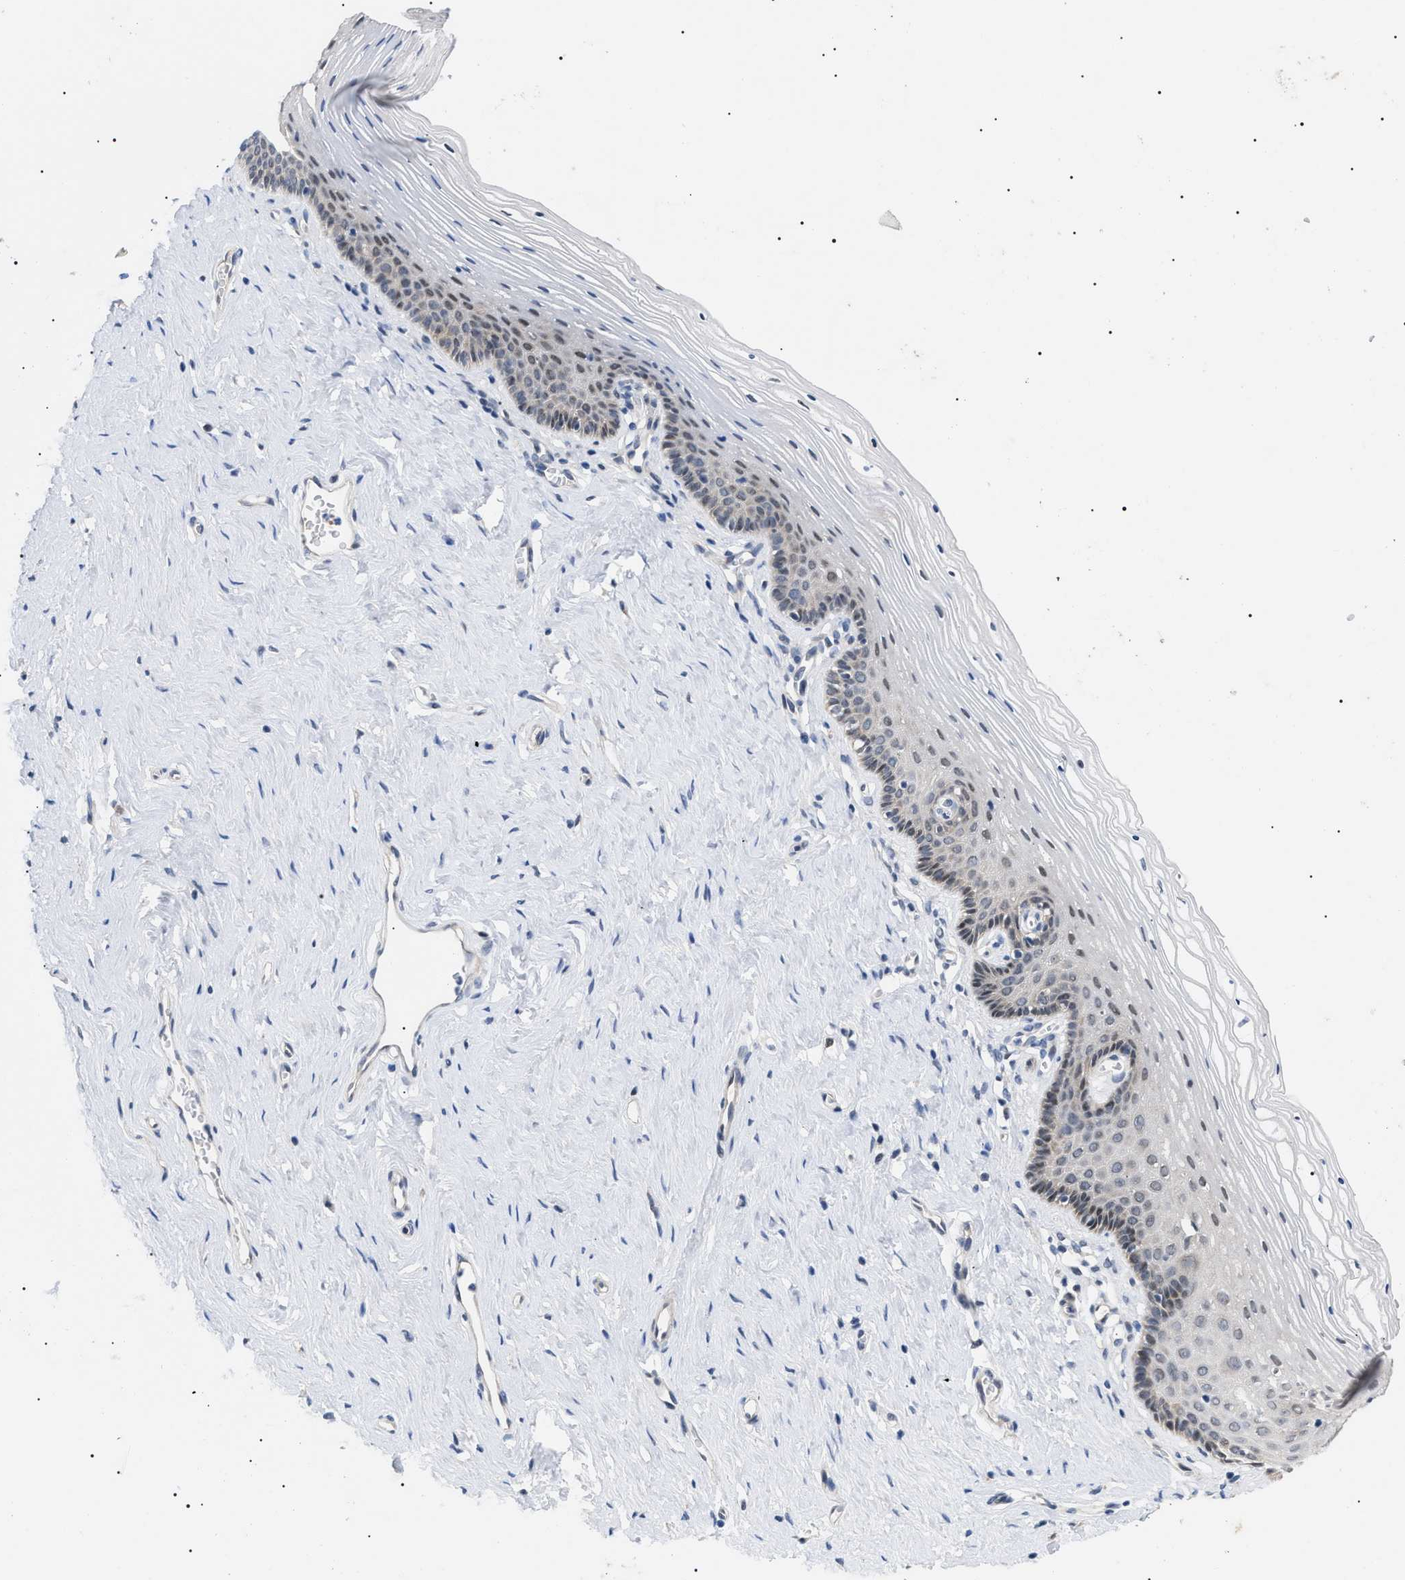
{"staining": {"intensity": "negative", "quantity": "none", "location": "none"}, "tissue": "vagina", "cell_type": "Squamous epithelial cells", "image_type": "normal", "snomed": [{"axis": "morphology", "description": "Normal tissue, NOS"}, {"axis": "topography", "description": "Vagina"}], "caption": "Squamous epithelial cells are negative for brown protein staining in normal vagina. Brightfield microscopy of IHC stained with DAB (3,3'-diaminobenzidine) (brown) and hematoxylin (blue), captured at high magnification.", "gene": "GARRE1", "patient": {"sex": "female", "age": 32}}